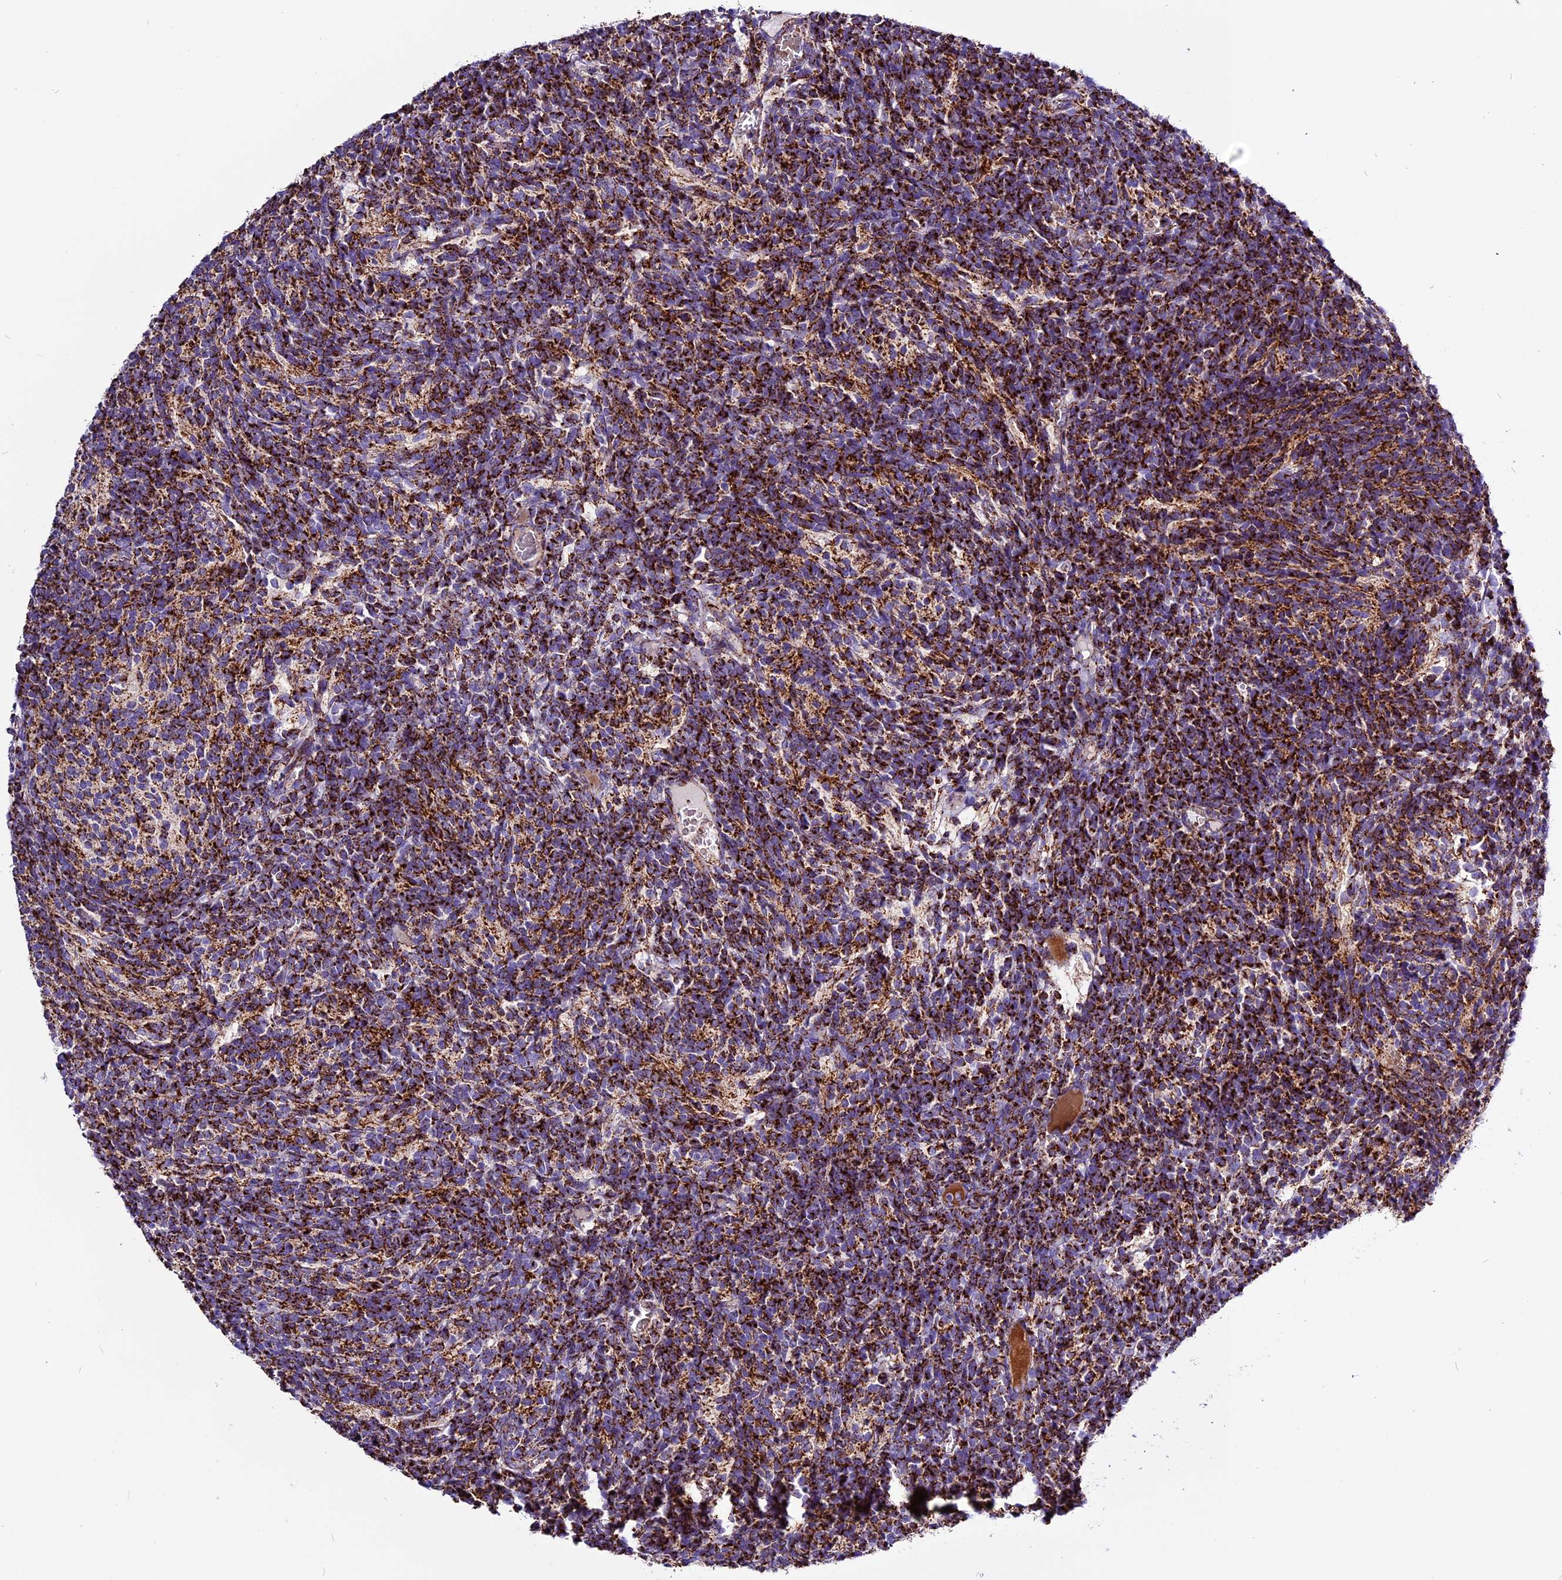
{"staining": {"intensity": "strong", "quantity": ">75%", "location": "cytoplasmic/membranous"}, "tissue": "glioma", "cell_type": "Tumor cells", "image_type": "cancer", "snomed": [{"axis": "morphology", "description": "Glioma, malignant, Low grade"}, {"axis": "topography", "description": "Brain"}], "caption": "About >75% of tumor cells in human malignant glioma (low-grade) demonstrate strong cytoplasmic/membranous protein staining as visualized by brown immunohistochemical staining.", "gene": "CX3CL1", "patient": {"sex": "female", "age": 1}}